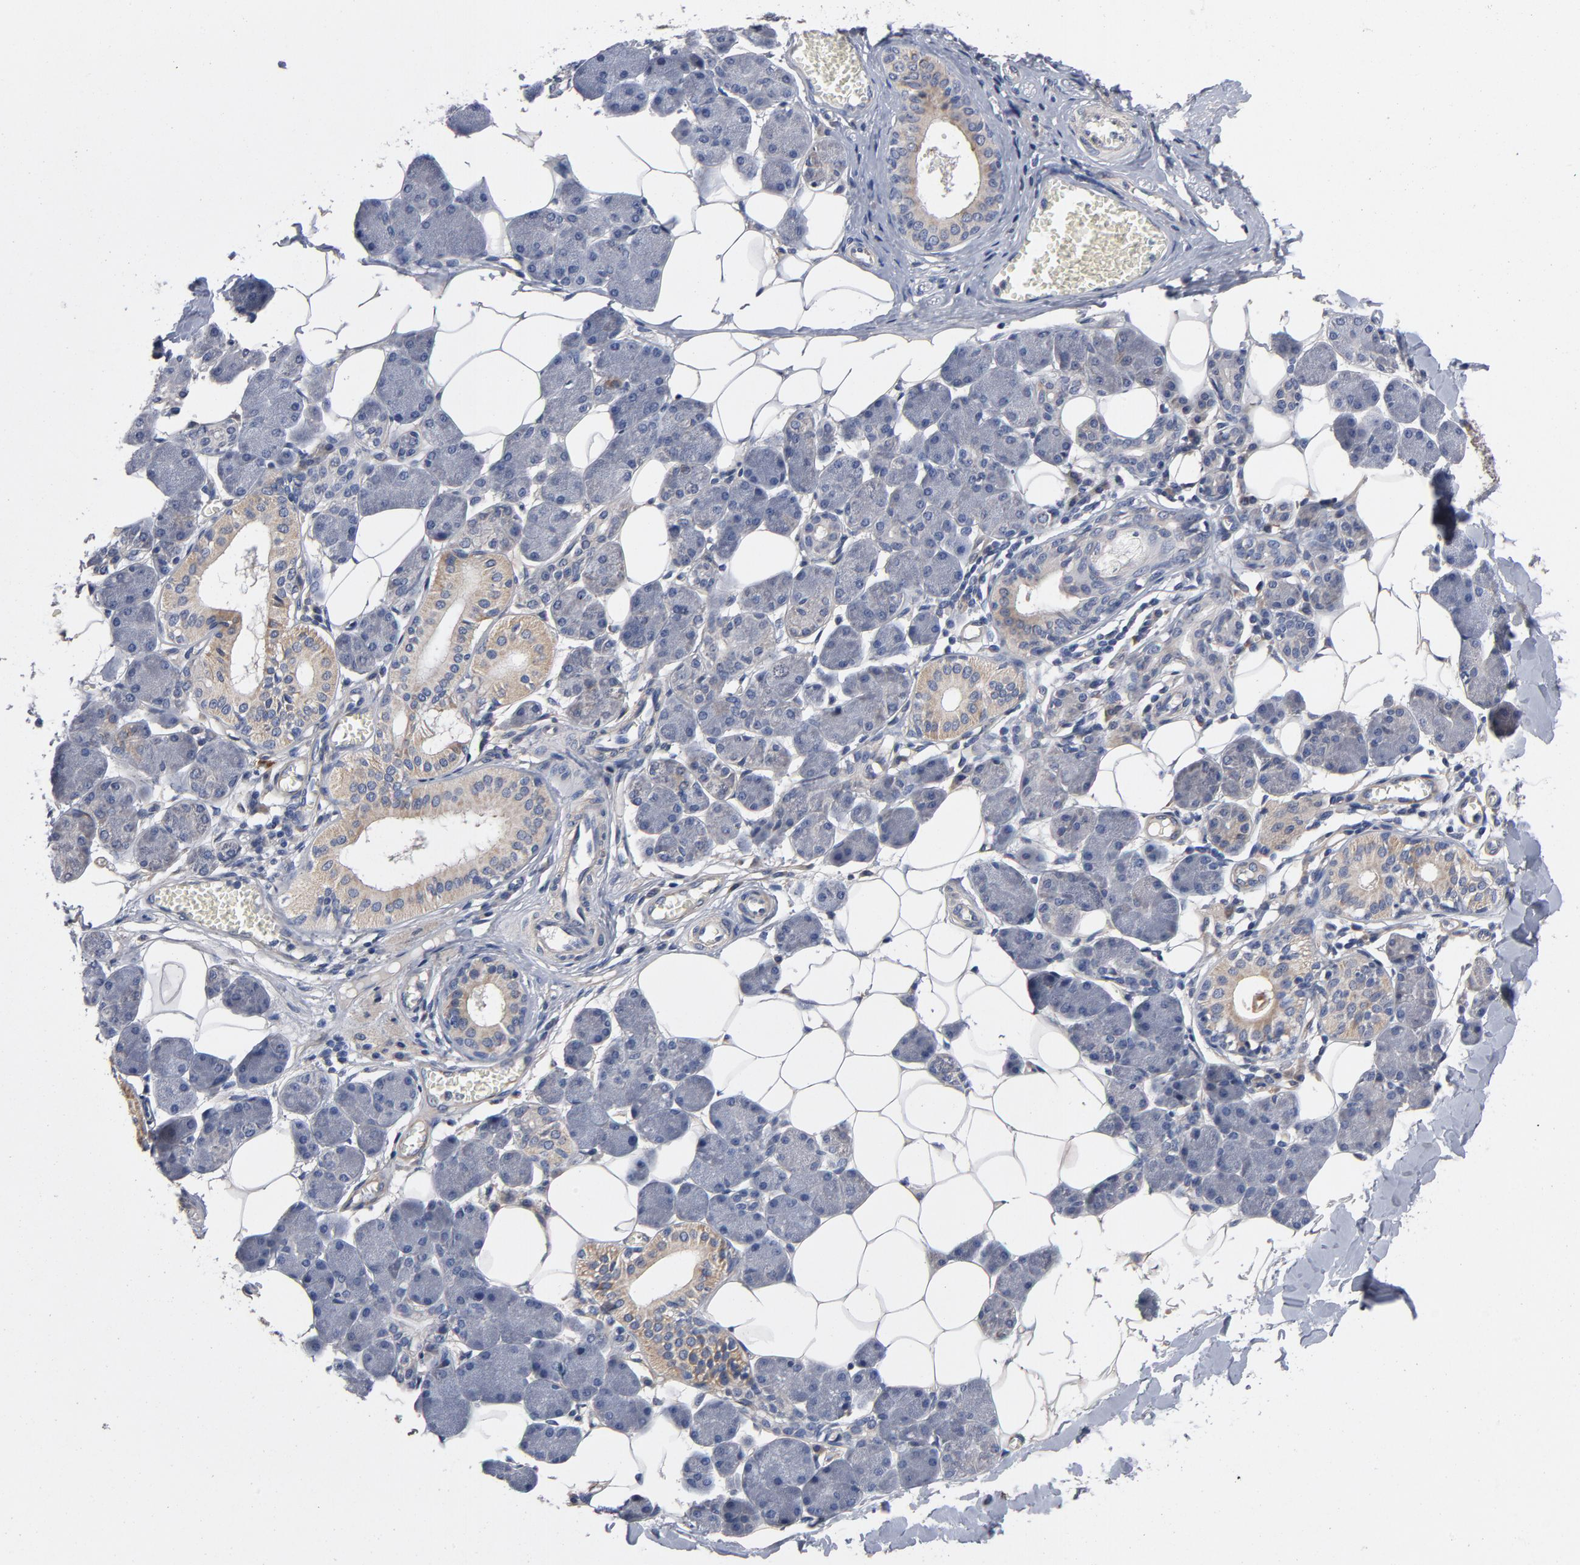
{"staining": {"intensity": "weak", "quantity": "<25%", "location": "cytoplasmic/membranous"}, "tissue": "salivary gland", "cell_type": "Glandular cells", "image_type": "normal", "snomed": [{"axis": "morphology", "description": "Normal tissue, NOS"}, {"axis": "morphology", "description": "Adenoma, NOS"}, {"axis": "topography", "description": "Salivary gland"}], "caption": "Glandular cells show no significant staining in unremarkable salivary gland.", "gene": "CCDC134", "patient": {"sex": "female", "age": 32}}